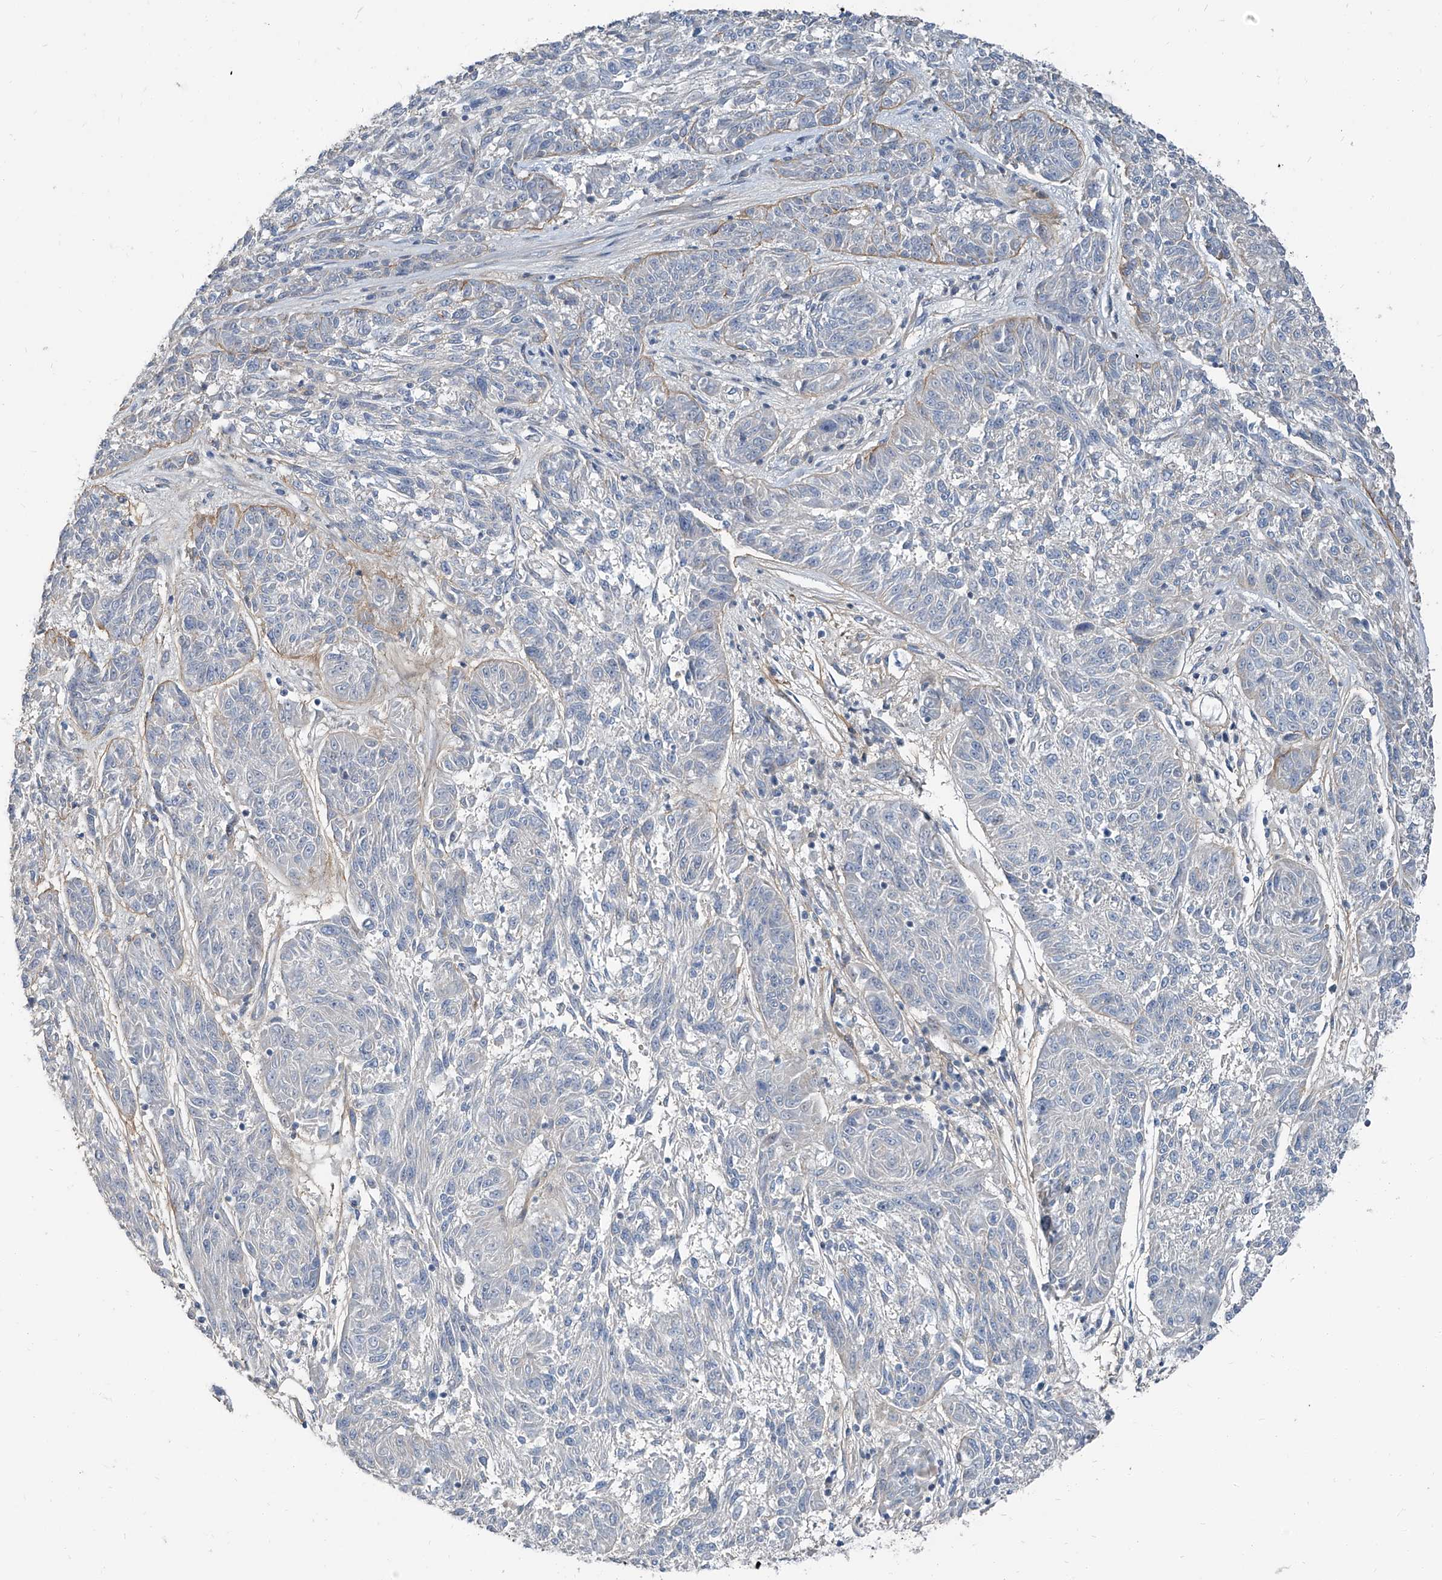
{"staining": {"intensity": "negative", "quantity": "none", "location": "none"}, "tissue": "melanoma", "cell_type": "Tumor cells", "image_type": "cancer", "snomed": [{"axis": "morphology", "description": "Malignant melanoma, NOS"}, {"axis": "topography", "description": "Skin"}], "caption": "Immunohistochemistry of melanoma reveals no positivity in tumor cells.", "gene": "HOXA3", "patient": {"sex": "male", "age": 53}}